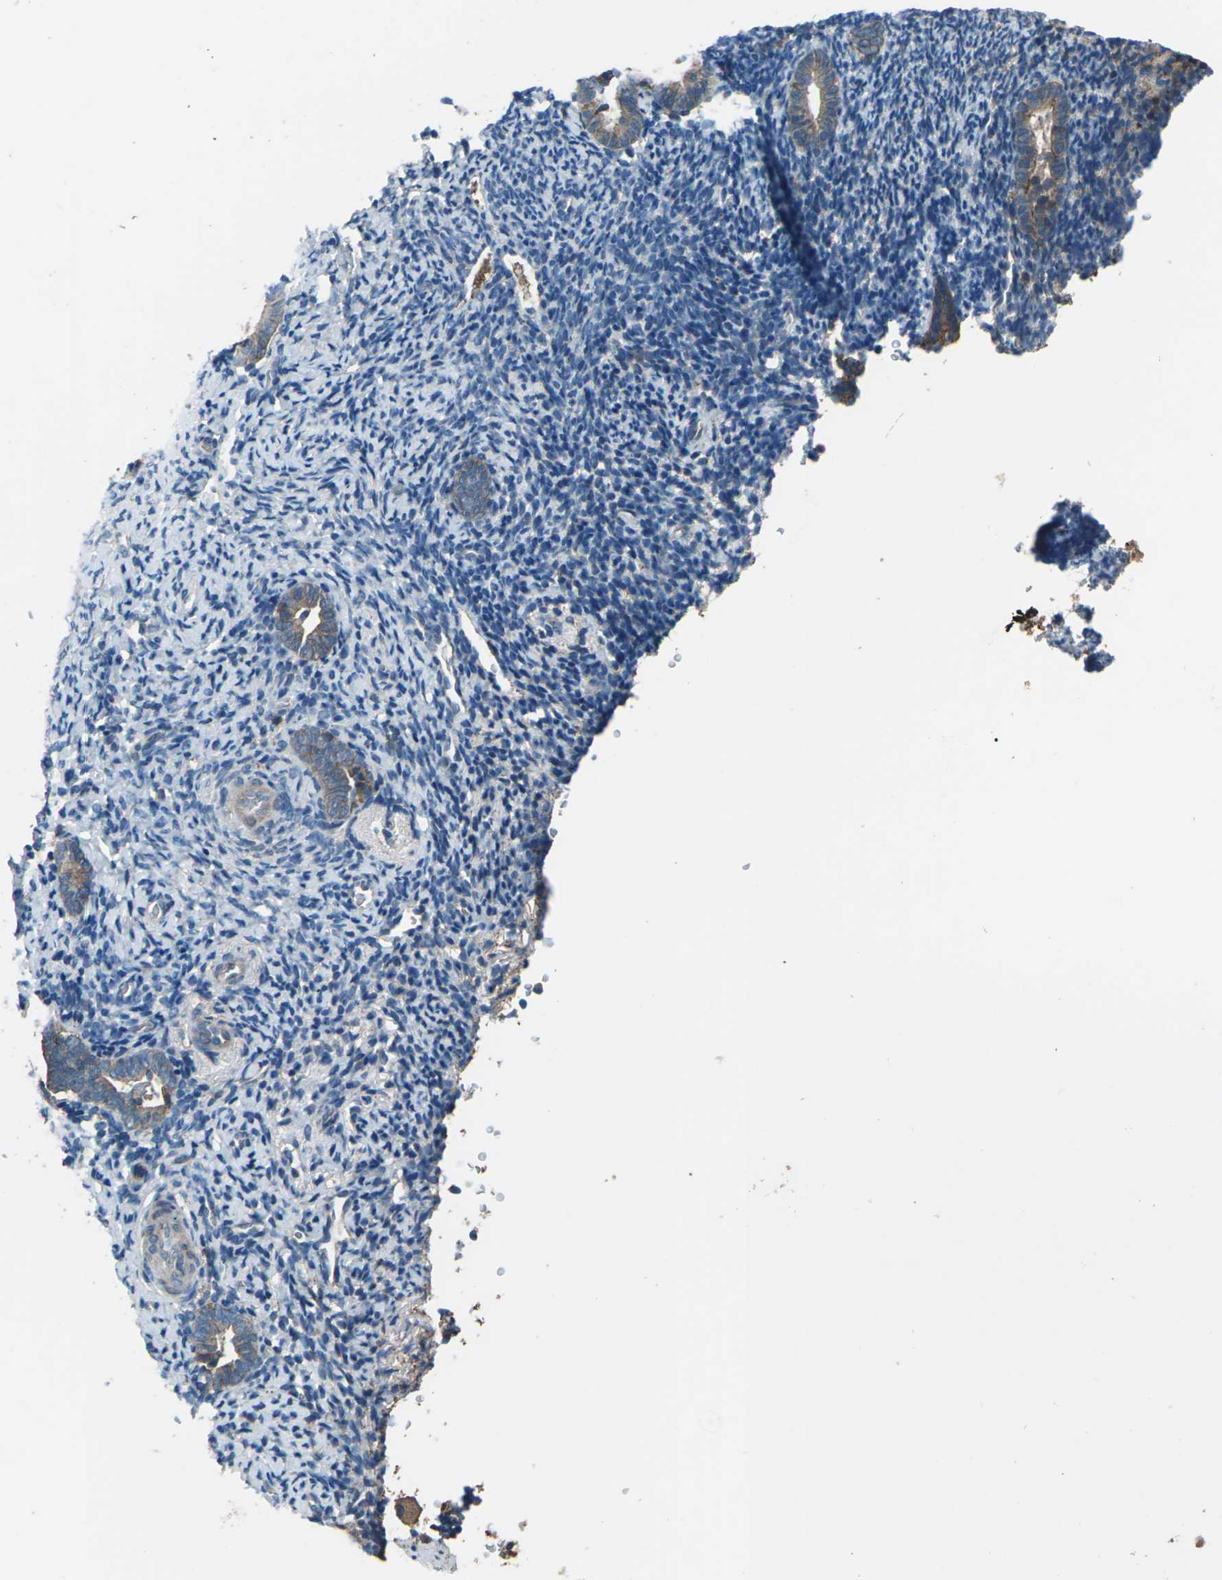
{"staining": {"intensity": "negative", "quantity": "none", "location": "none"}, "tissue": "endometrium", "cell_type": "Cells in endometrial stroma", "image_type": "normal", "snomed": [{"axis": "morphology", "description": "Normal tissue, NOS"}, {"axis": "topography", "description": "Endometrium"}], "caption": "This is a micrograph of immunohistochemistry staining of benign endometrium, which shows no staining in cells in endometrial stroma.", "gene": "CMTM4", "patient": {"sex": "female", "age": 51}}